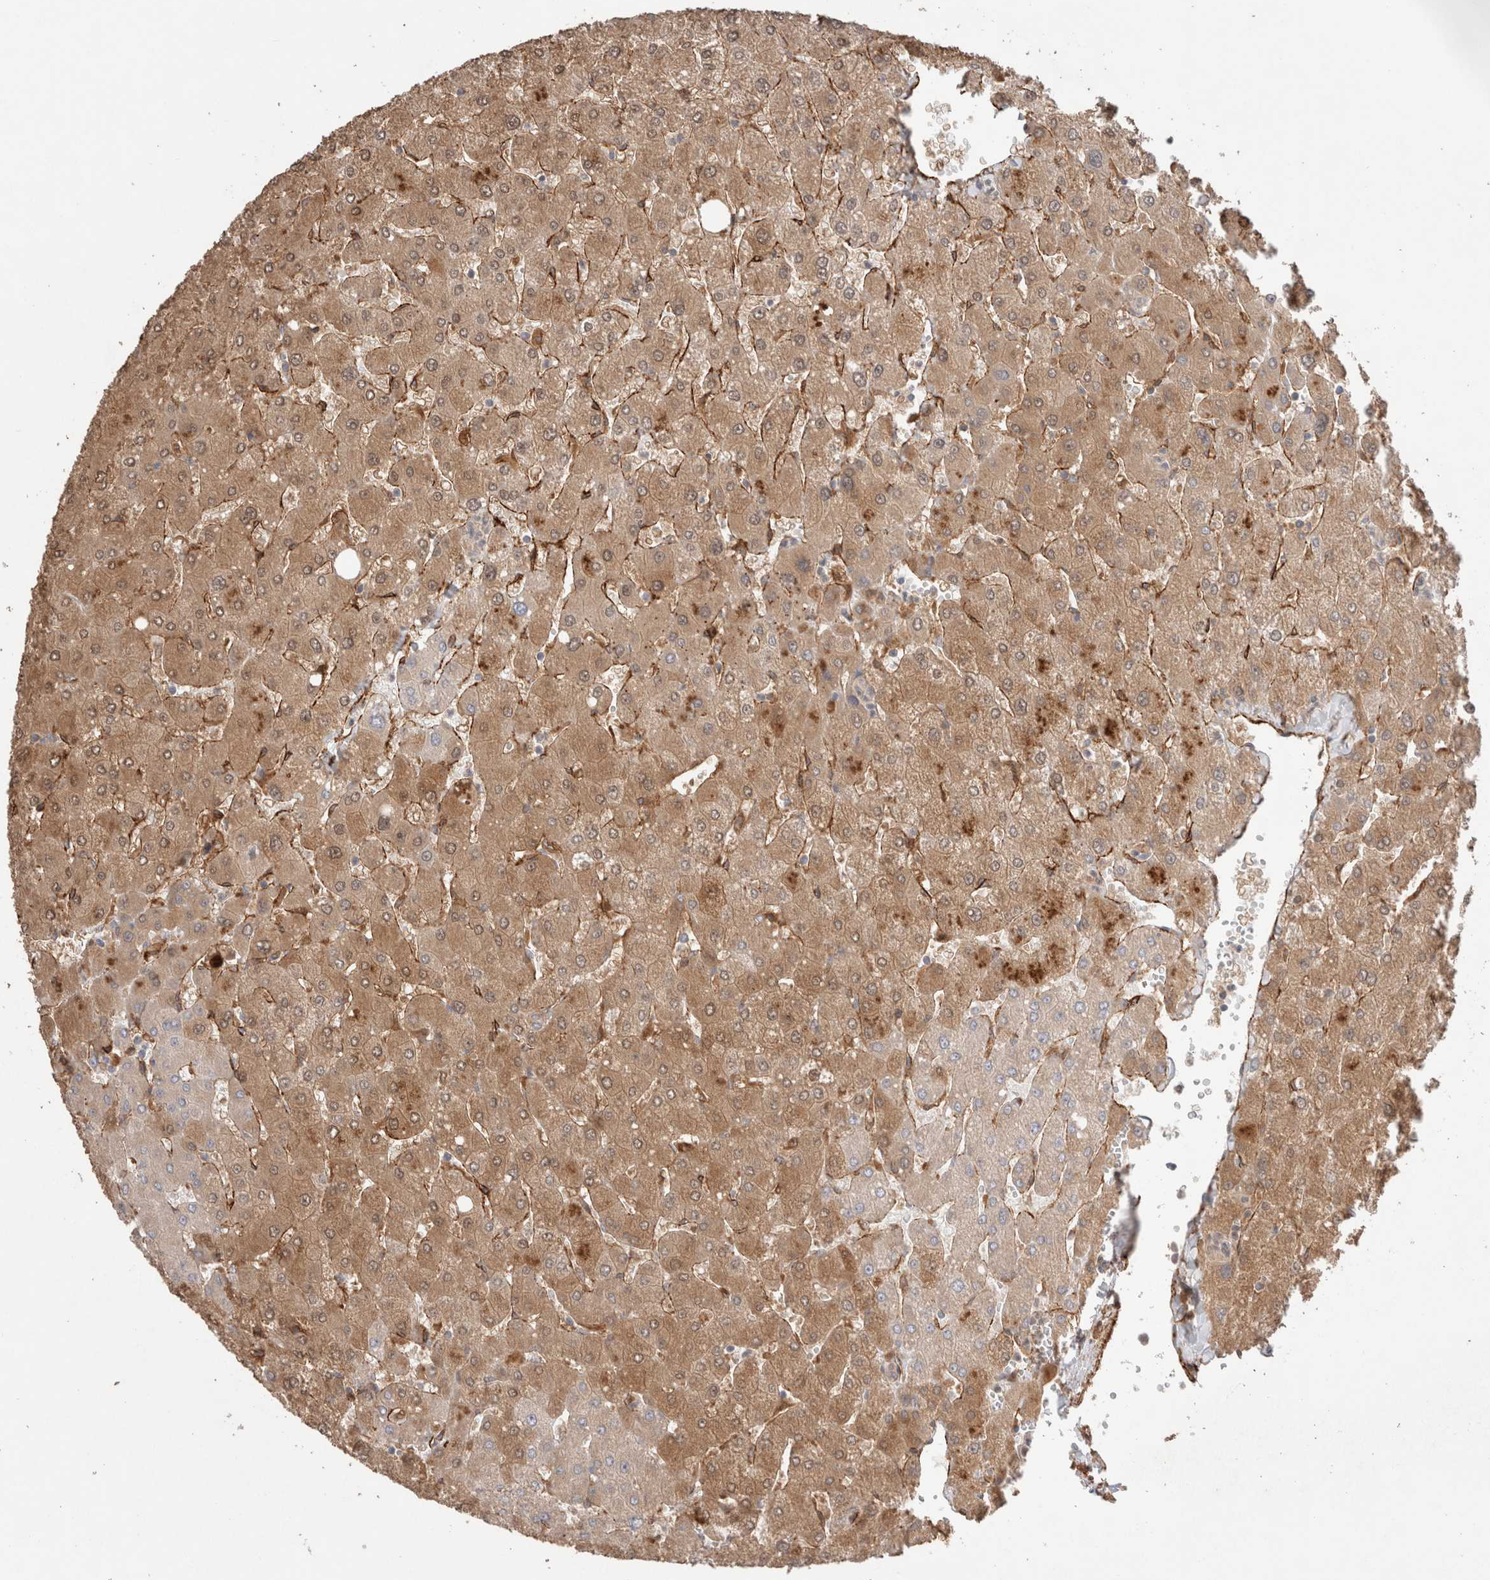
{"staining": {"intensity": "strong", "quantity": ">75%", "location": "cytoplasmic/membranous"}, "tissue": "liver", "cell_type": "Cholangiocytes", "image_type": "normal", "snomed": [{"axis": "morphology", "description": "Normal tissue, NOS"}, {"axis": "topography", "description": "Liver"}], "caption": "There is high levels of strong cytoplasmic/membranous expression in cholangiocytes of benign liver, as demonstrated by immunohistochemical staining (brown color).", "gene": "RAB32", "patient": {"sex": "male", "age": 55}}